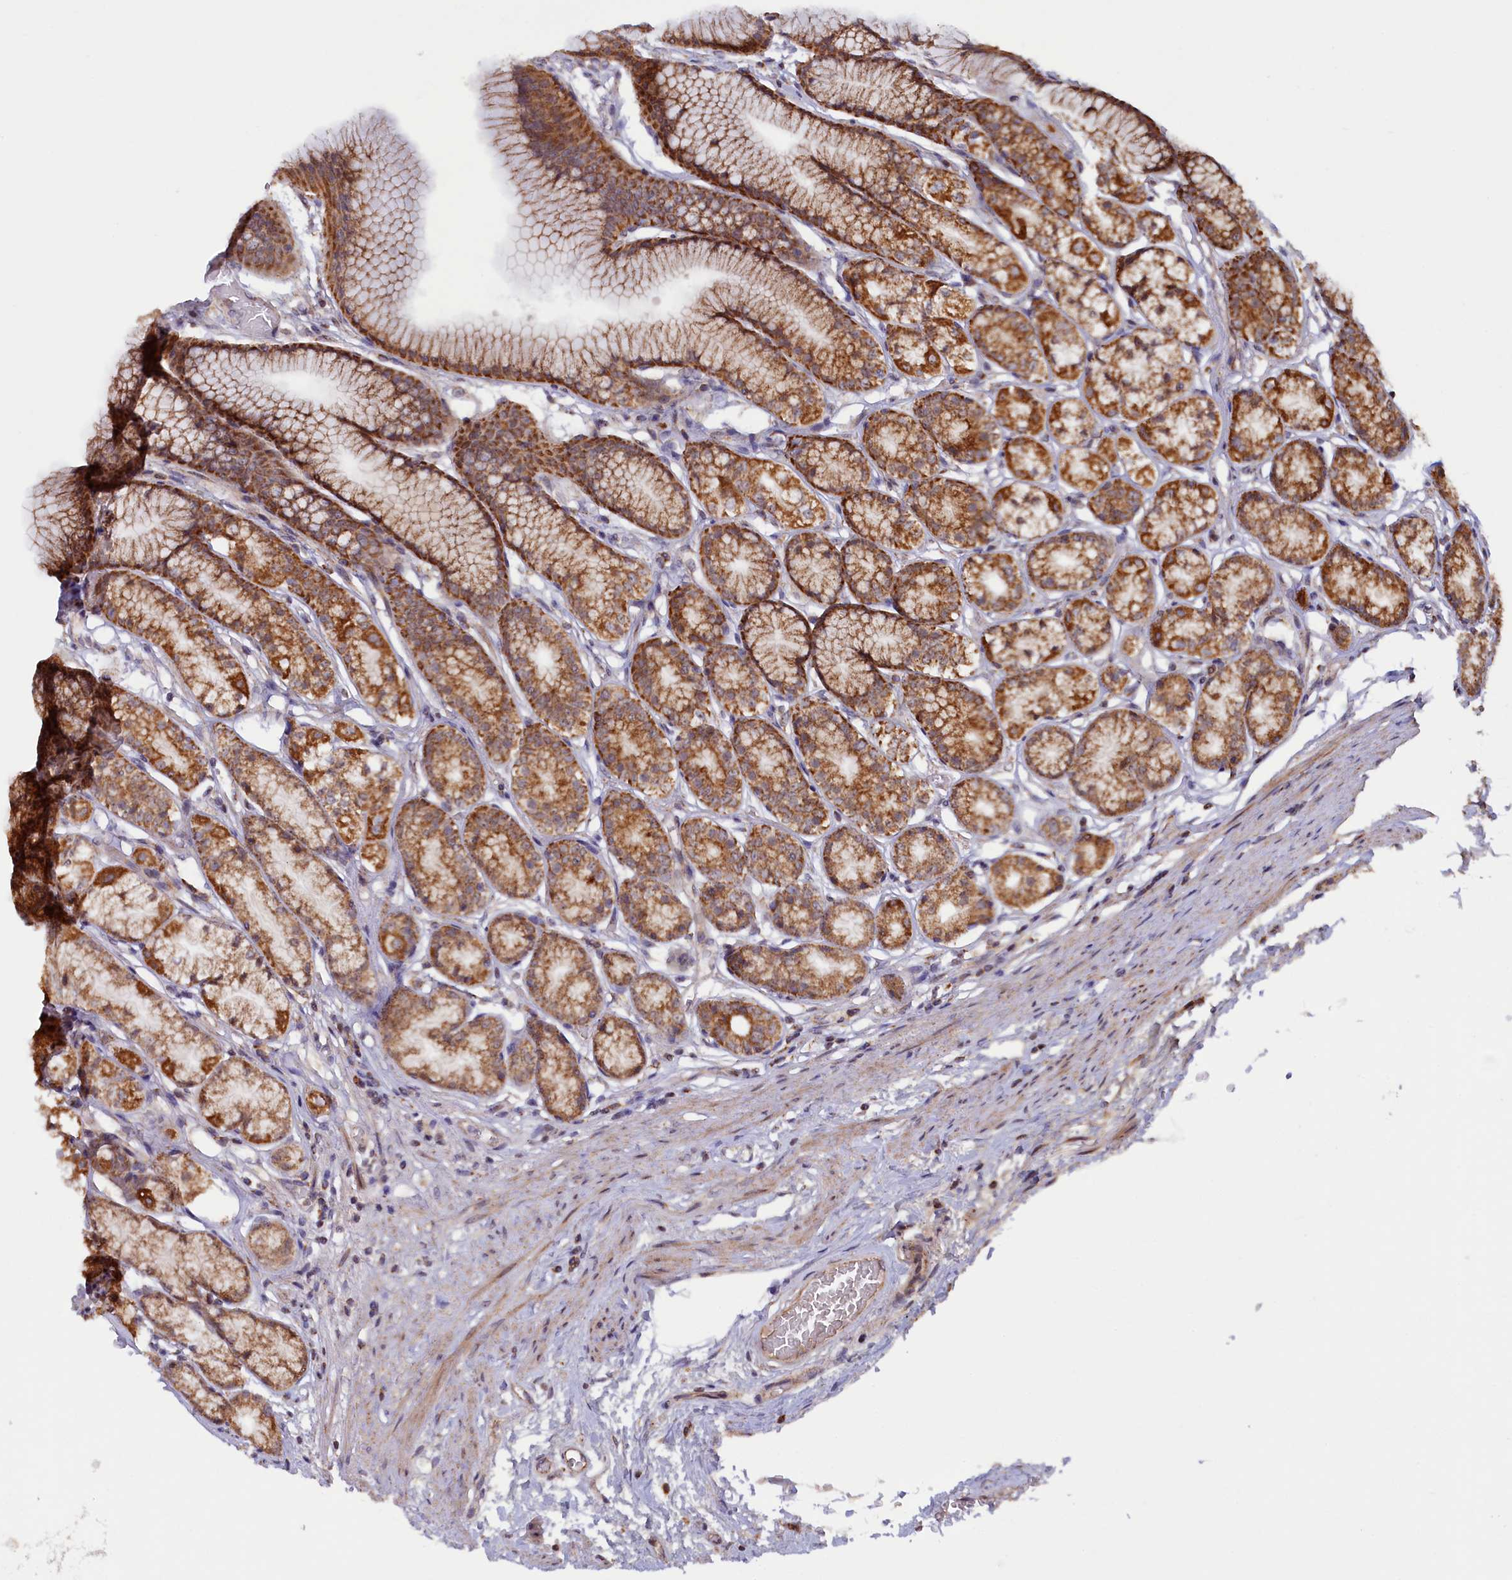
{"staining": {"intensity": "strong", "quantity": ">75%", "location": "cytoplasmic/membranous"}, "tissue": "stomach", "cell_type": "Glandular cells", "image_type": "normal", "snomed": [{"axis": "morphology", "description": "Normal tissue, NOS"}, {"axis": "morphology", "description": "Adenocarcinoma, NOS"}, {"axis": "morphology", "description": "Adenocarcinoma, High grade"}, {"axis": "topography", "description": "Stomach, upper"}, {"axis": "topography", "description": "Stomach"}], "caption": "Immunohistochemical staining of normal human stomach reveals high levels of strong cytoplasmic/membranous positivity in approximately >75% of glandular cells.", "gene": "DUS3L", "patient": {"sex": "female", "age": 65}}